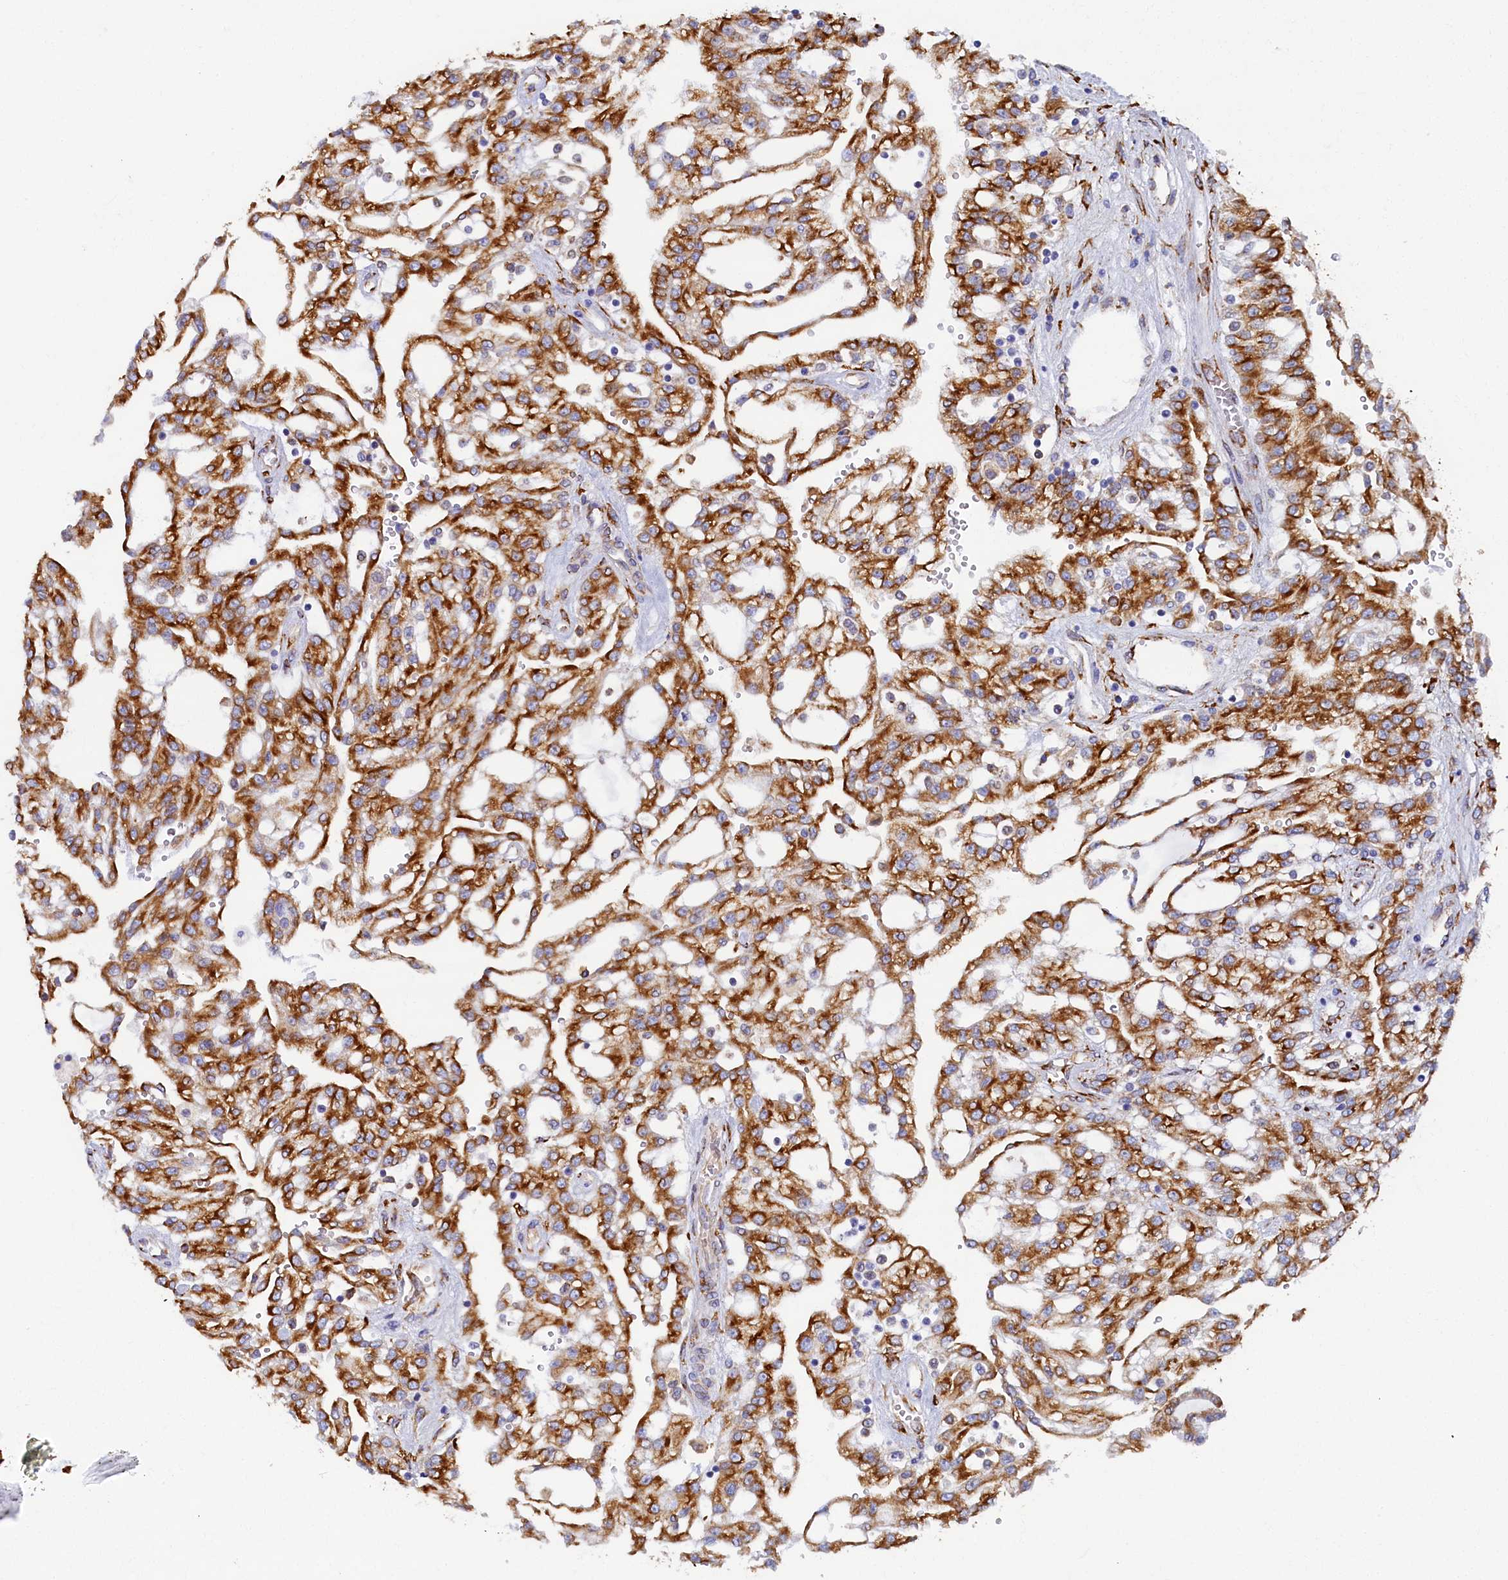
{"staining": {"intensity": "strong", "quantity": ">75%", "location": "cytoplasmic/membranous"}, "tissue": "renal cancer", "cell_type": "Tumor cells", "image_type": "cancer", "snomed": [{"axis": "morphology", "description": "Adenocarcinoma, NOS"}, {"axis": "topography", "description": "Kidney"}], "caption": "Immunohistochemistry (IHC) of renal adenocarcinoma shows high levels of strong cytoplasmic/membranous expression in approximately >75% of tumor cells.", "gene": "TMEM18", "patient": {"sex": "male", "age": 63}}